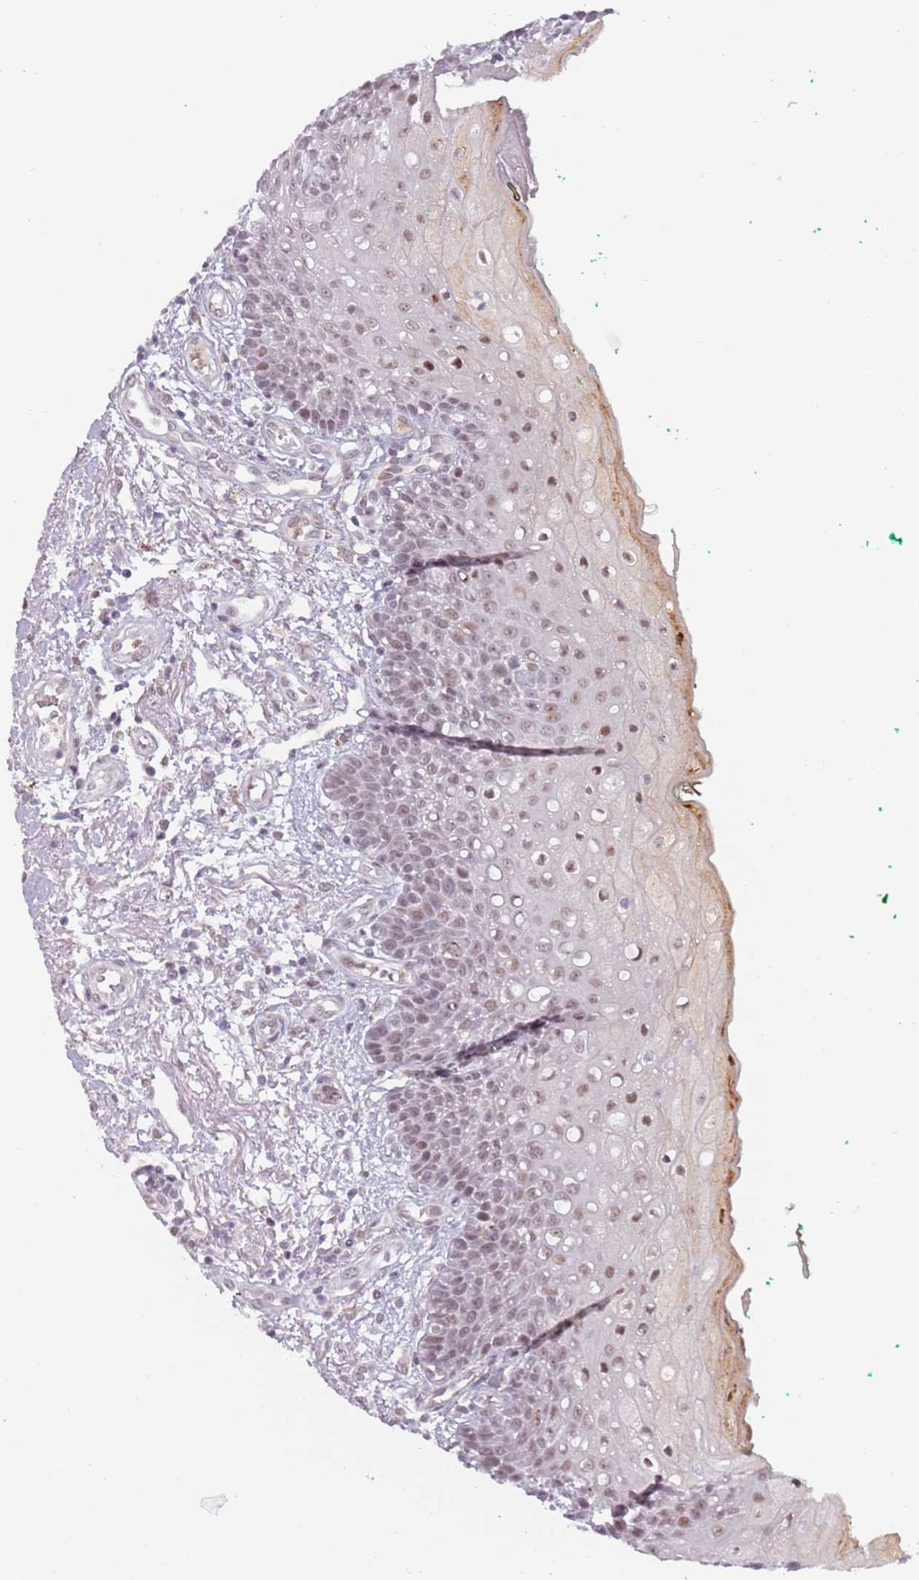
{"staining": {"intensity": "moderate", "quantity": ">75%", "location": "nuclear"}, "tissue": "oral mucosa", "cell_type": "Squamous epithelial cells", "image_type": "normal", "snomed": [{"axis": "morphology", "description": "Normal tissue, NOS"}, {"axis": "morphology", "description": "Squamous cell carcinoma, NOS"}, {"axis": "topography", "description": "Oral tissue"}, {"axis": "topography", "description": "Tounge, NOS"}, {"axis": "topography", "description": "Head-Neck"}], "caption": "Squamous epithelial cells display medium levels of moderate nuclear staining in approximately >75% of cells in normal oral mucosa. Immunohistochemistry stains the protein in brown and the nuclei are stained blue.", "gene": "REXO4", "patient": {"sex": "male", "age": 79}}